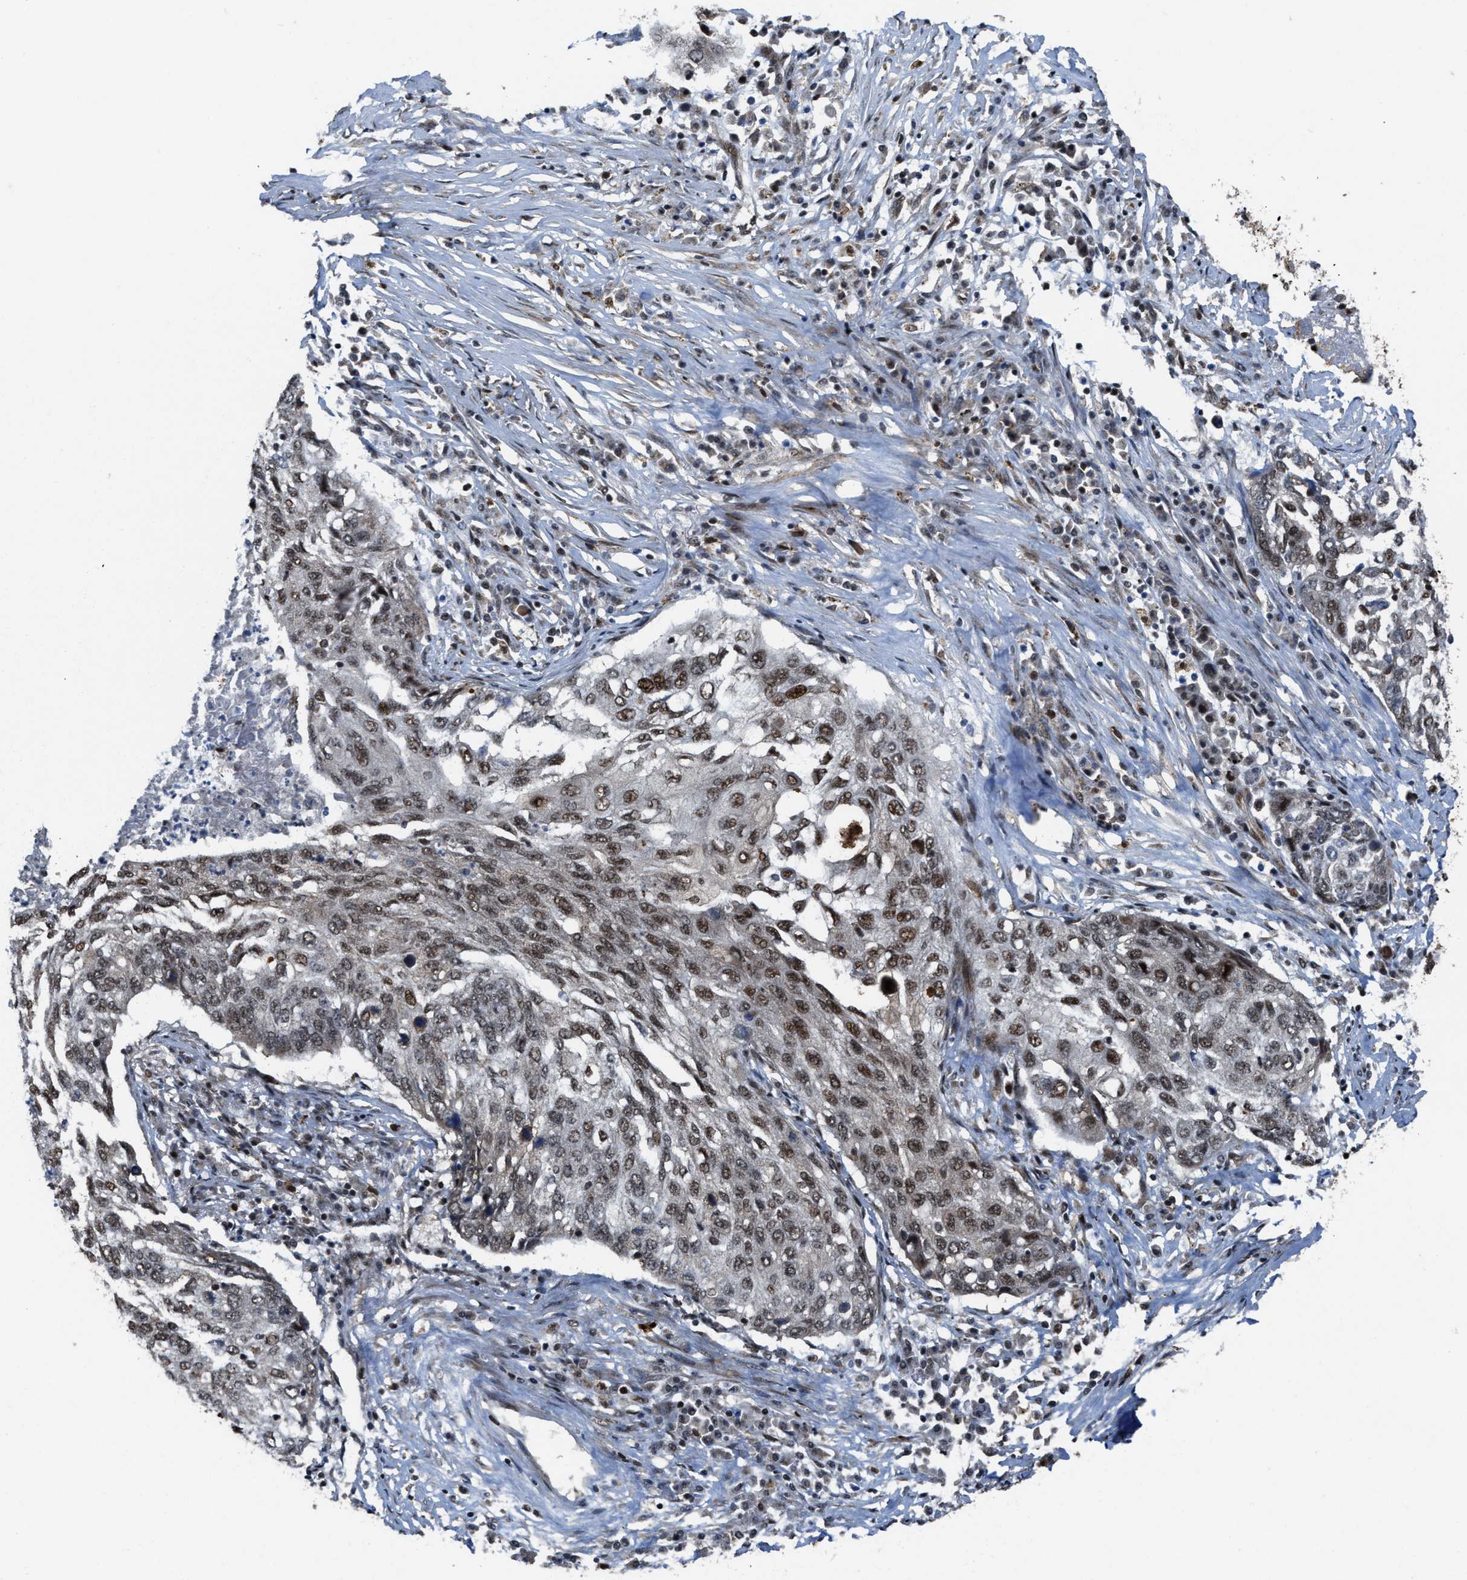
{"staining": {"intensity": "moderate", "quantity": ">75%", "location": "nuclear"}, "tissue": "lung cancer", "cell_type": "Tumor cells", "image_type": "cancer", "snomed": [{"axis": "morphology", "description": "Squamous cell carcinoma, NOS"}, {"axis": "topography", "description": "Lung"}], "caption": "Immunohistochemical staining of lung cancer exhibits medium levels of moderate nuclear protein expression in about >75% of tumor cells.", "gene": "ZNF250", "patient": {"sex": "female", "age": 63}}